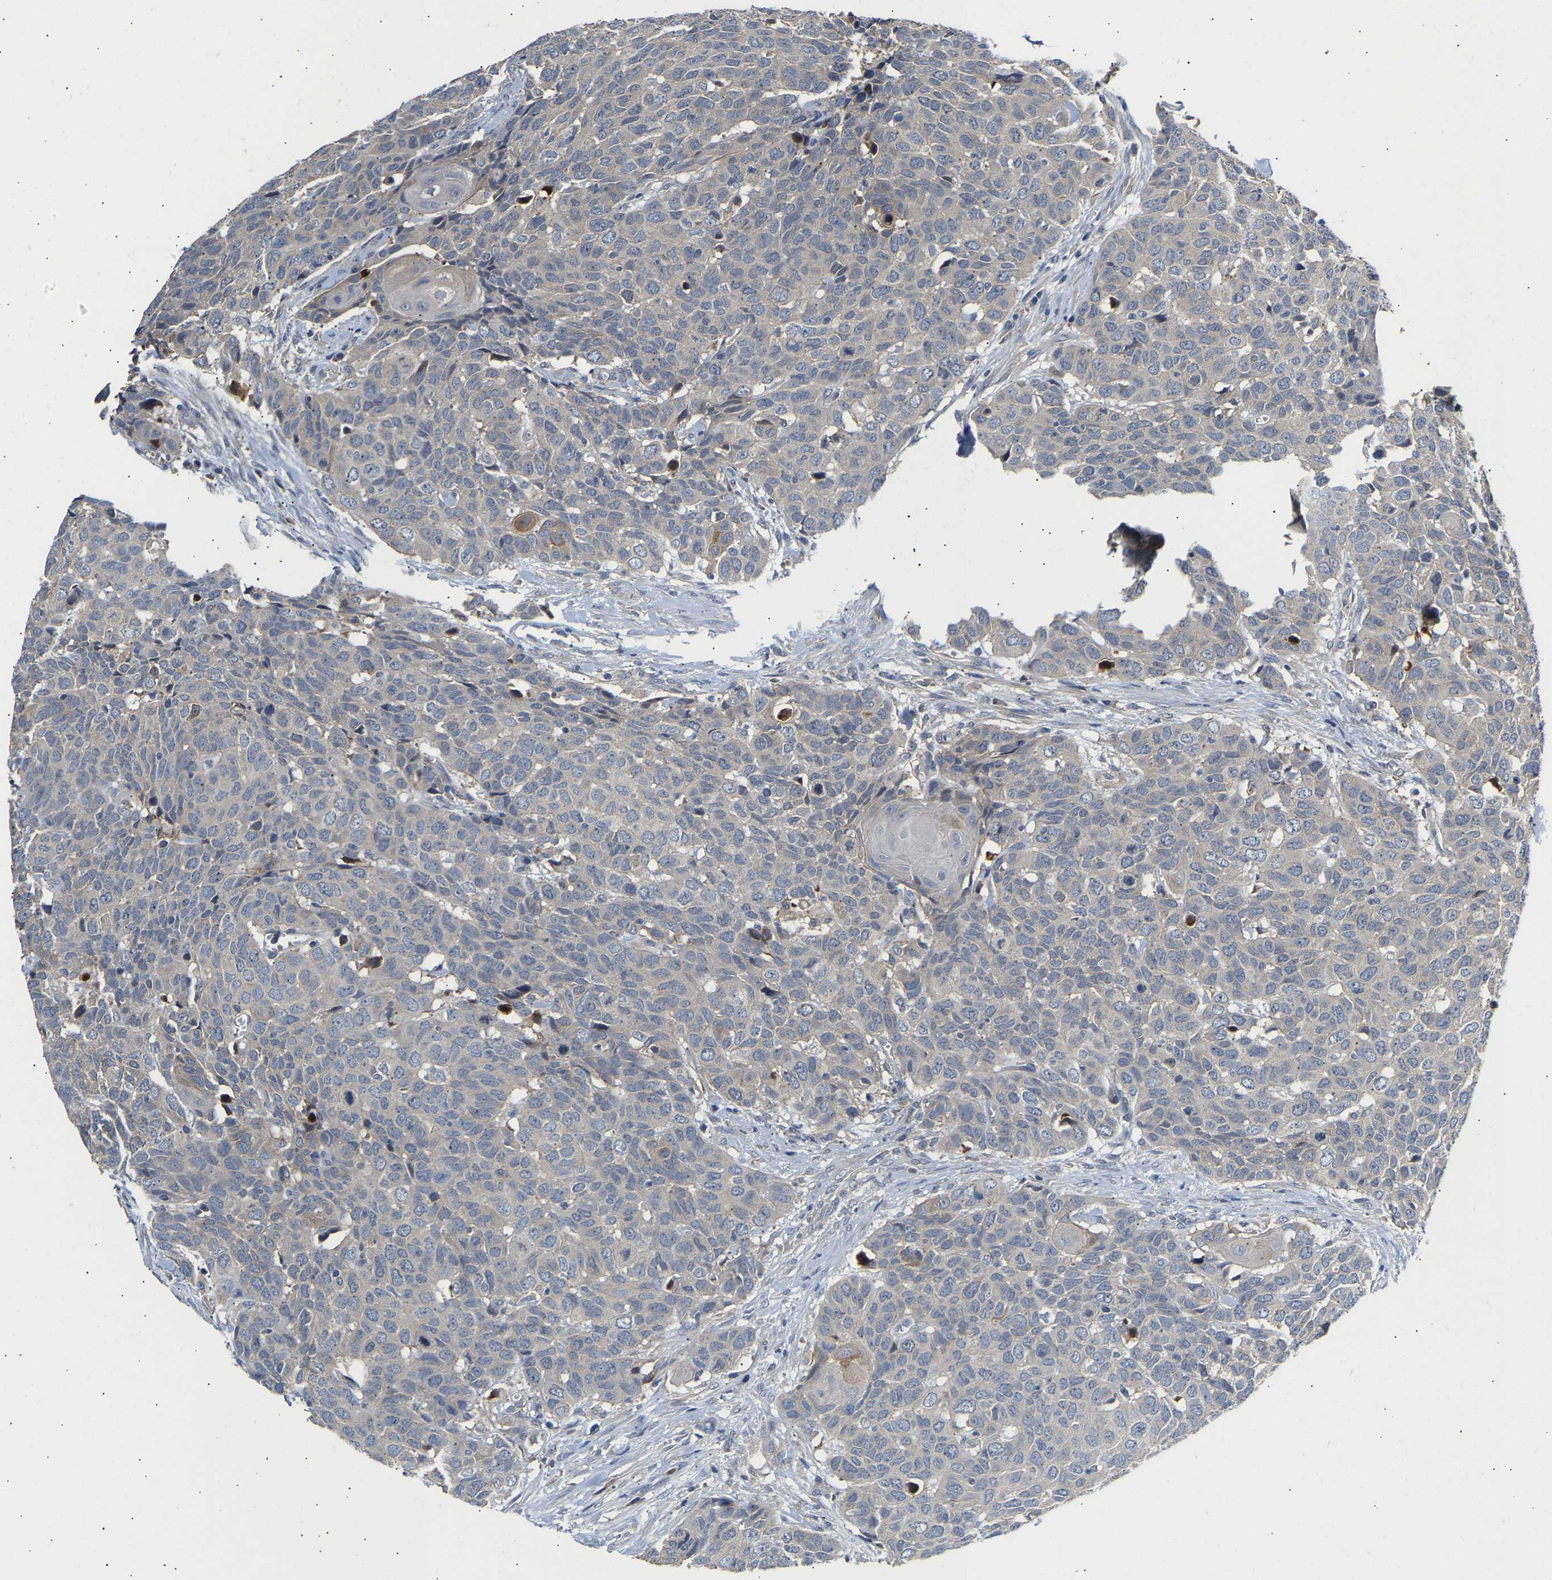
{"staining": {"intensity": "negative", "quantity": "none", "location": "none"}, "tissue": "head and neck cancer", "cell_type": "Tumor cells", "image_type": "cancer", "snomed": [{"axis": "morphology", "description": "Squamous cell carcinoma, NOS"}, {"axis": "topography", "description": "Head-Neck"}], "caption": "Immunohistochemistry (IHC) photomicrograph of human head and neck squamous cell carcinoma stained for a protein (brown), which shows no positivity in tumor cells. (DAB immunohistochemistry (IHC), high magnification).", "gene": "KASH5", "patient": {"sex": "male", "age": 66}}